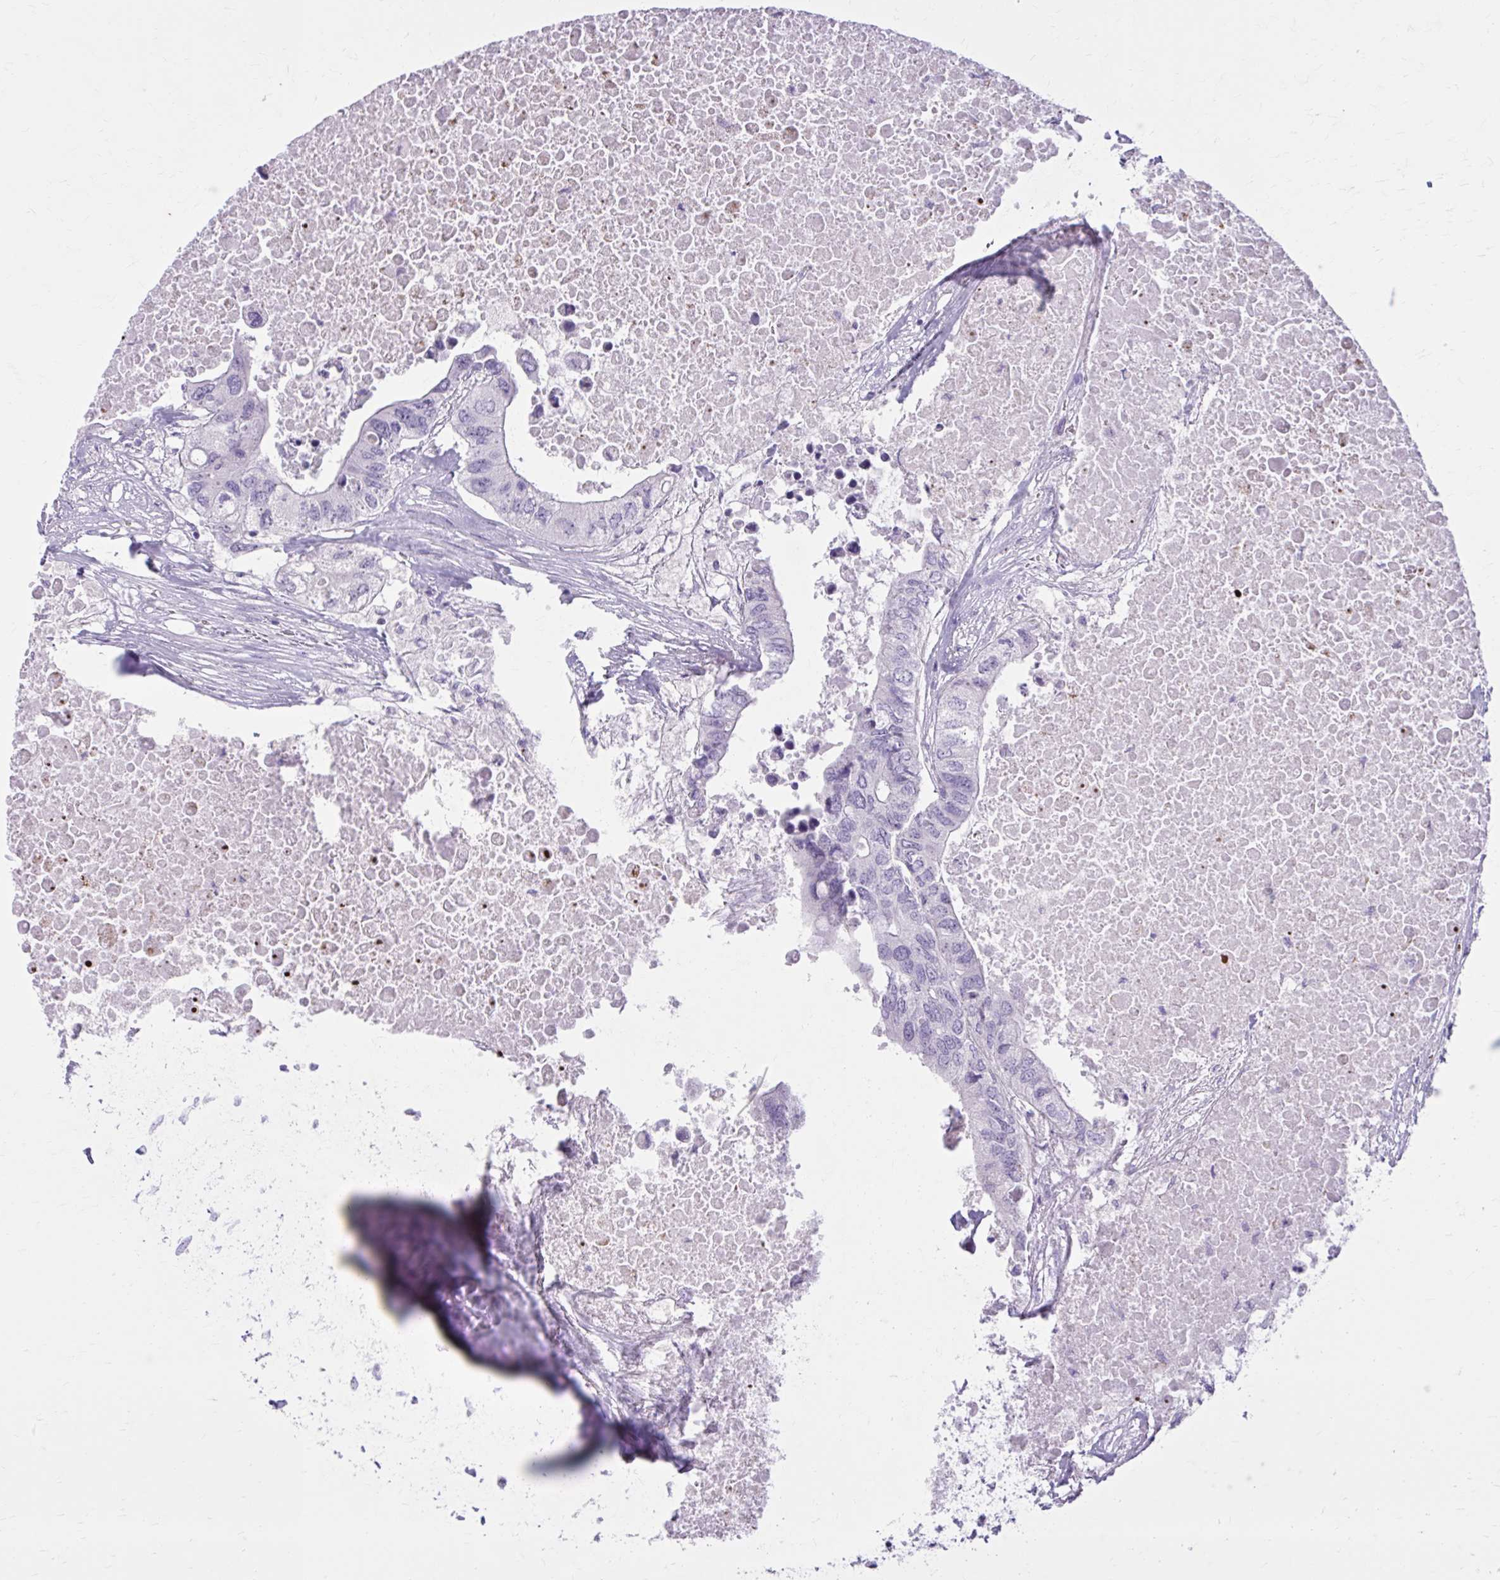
{"staining": {"intensity": "negative", "quantity": "none", "location": "none"}, "tissue": "colorectal cancer", "cell_type": "Tumor cells", "image_type": "cancer", "snomed": [{"axis": "morphology", "description": "Adenocarcinoma, NOS"}, {"axis": "topography", "description": "Colon"}], "caption": "Immunohistochemistry of colorectal cancer (adenocarcinoma) reveals no positivity in tumor cells.", "gene": "OR4B1", "patient": {"sex": "male", "age": 71}}